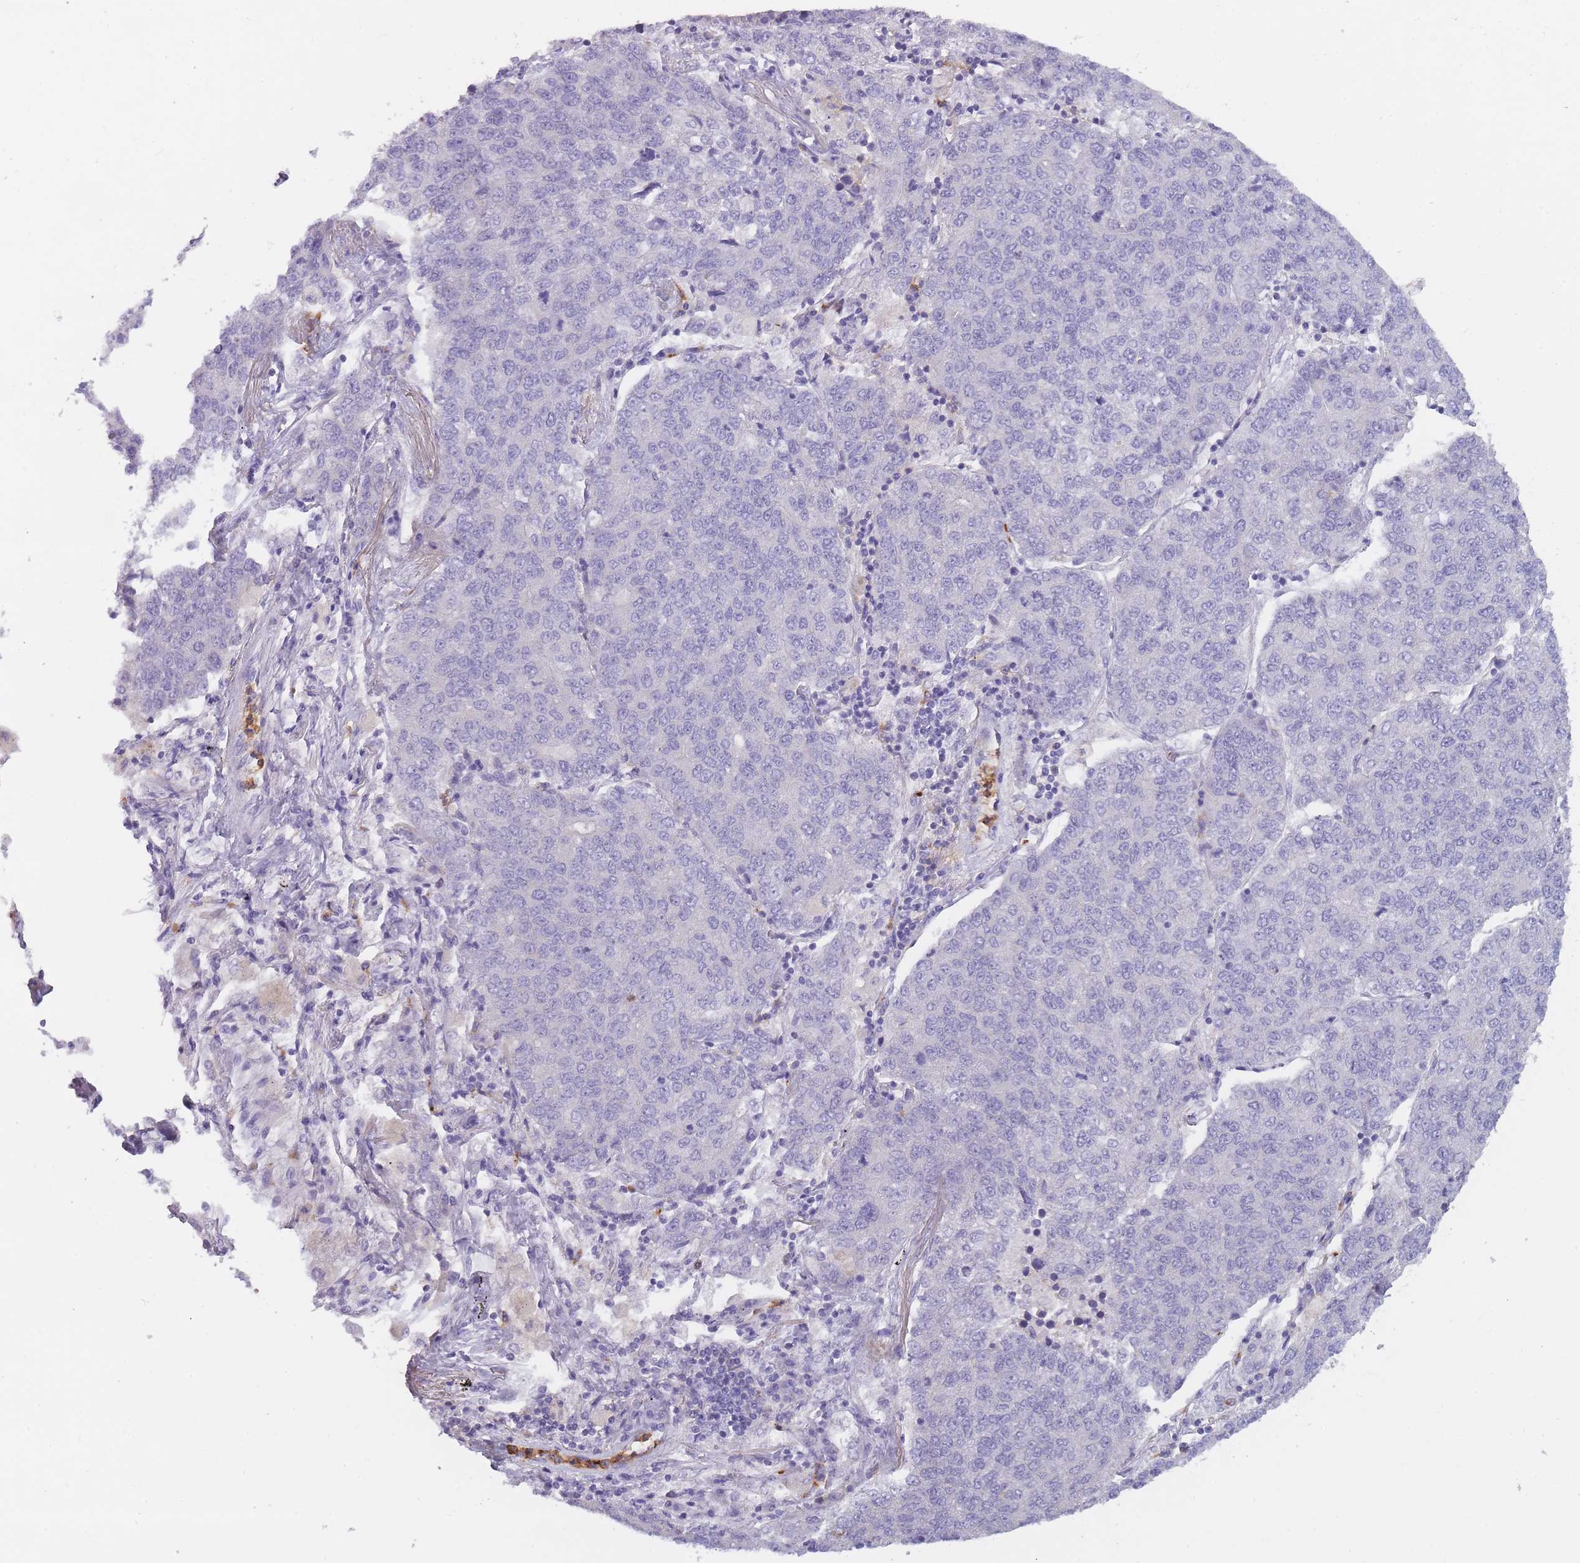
{"staining": {"intensity": "negative", "quantity": "none", "location": "none"}, "tissue": "lung cancer", "cell_type": "Tumor cells", "image_type": "cancer", "snomed": [{"axis": "morphology", "description": "Adenocarcinoma, NOS"}, {"axis": "topography", "description": "Lung"}], "caption": "A high-resolution histopathology image shows IHC staining of lung cancer, which displays no significant expression in tumor cells.", "gene": "CR1L", "patient": {"sex": "male", "age": 49}}